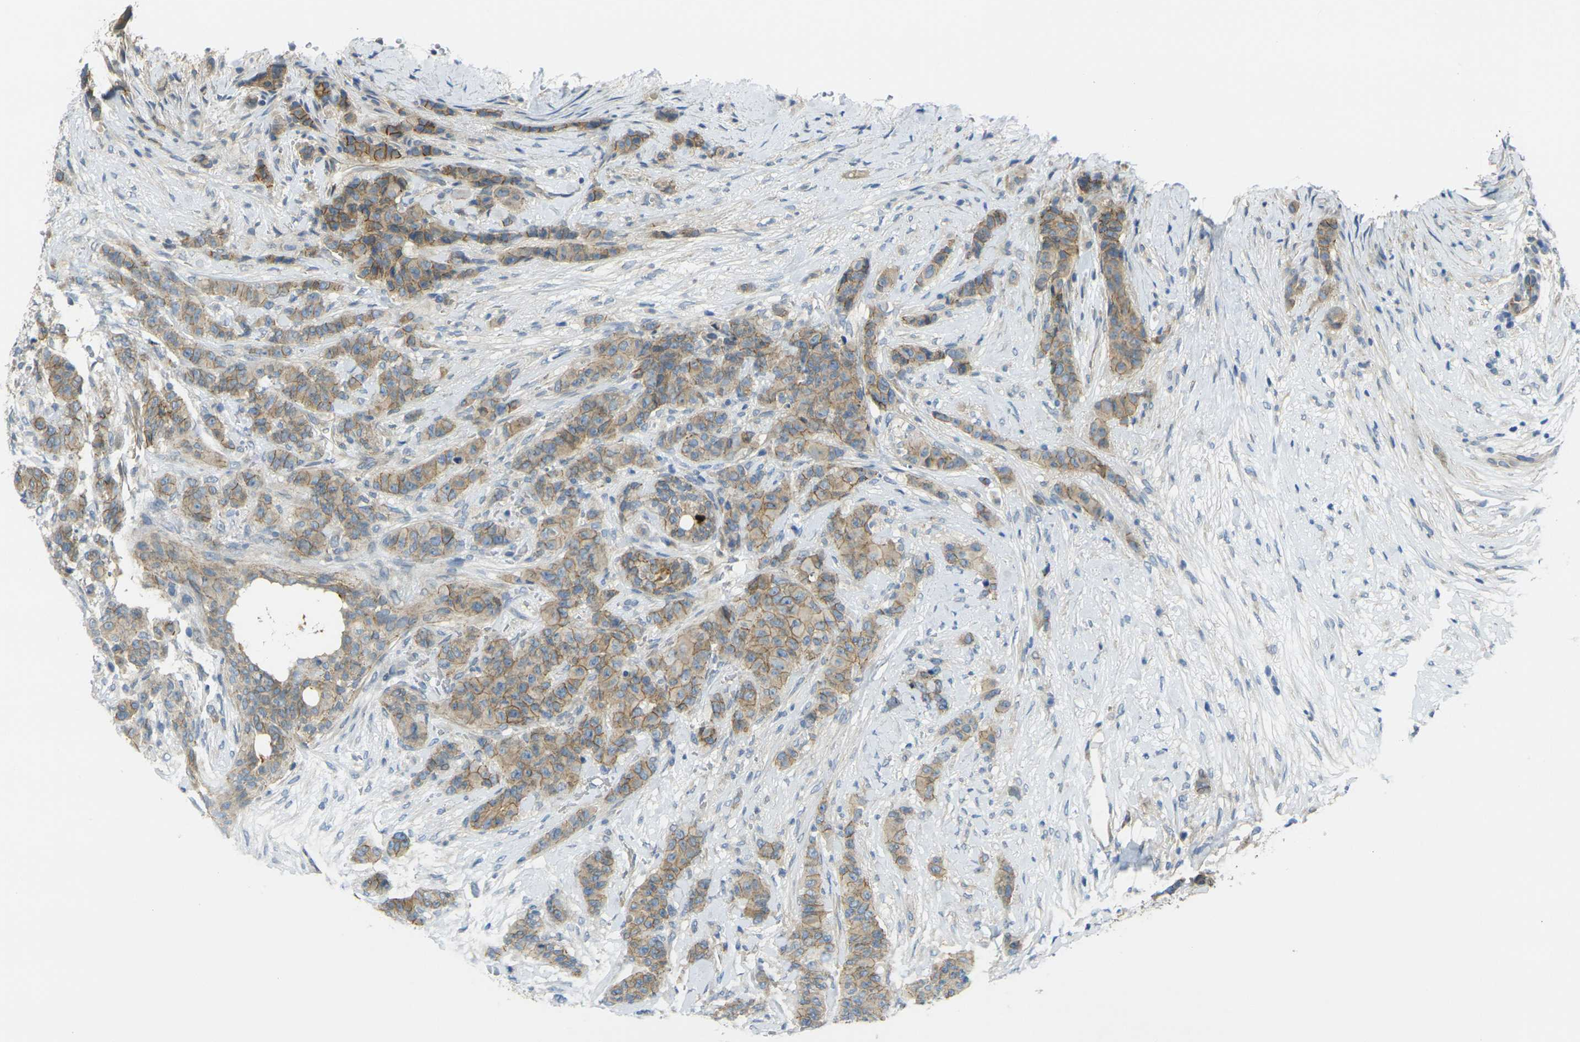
{"staining": {"intensity": "moderate", "quantity": ">75%", "location": "cytoplasmic/membranous"}, "tissue": "breast cancer", "cell_type": "Tumor cells", "image_type": "cancer", "snomed": [{"axis": "morphology", "description": "Duct carcinoma"}, {"axis": "topography", "description": "Breast"}], "caption": "Breast infiltrating ductal carcinoma stained with IHC shows moderate cytoplasmic/membranous staining in approximately >75% of tumor cells.", "gene": "RHBDD1", "patient": {"sex": "female", "age": 40}}